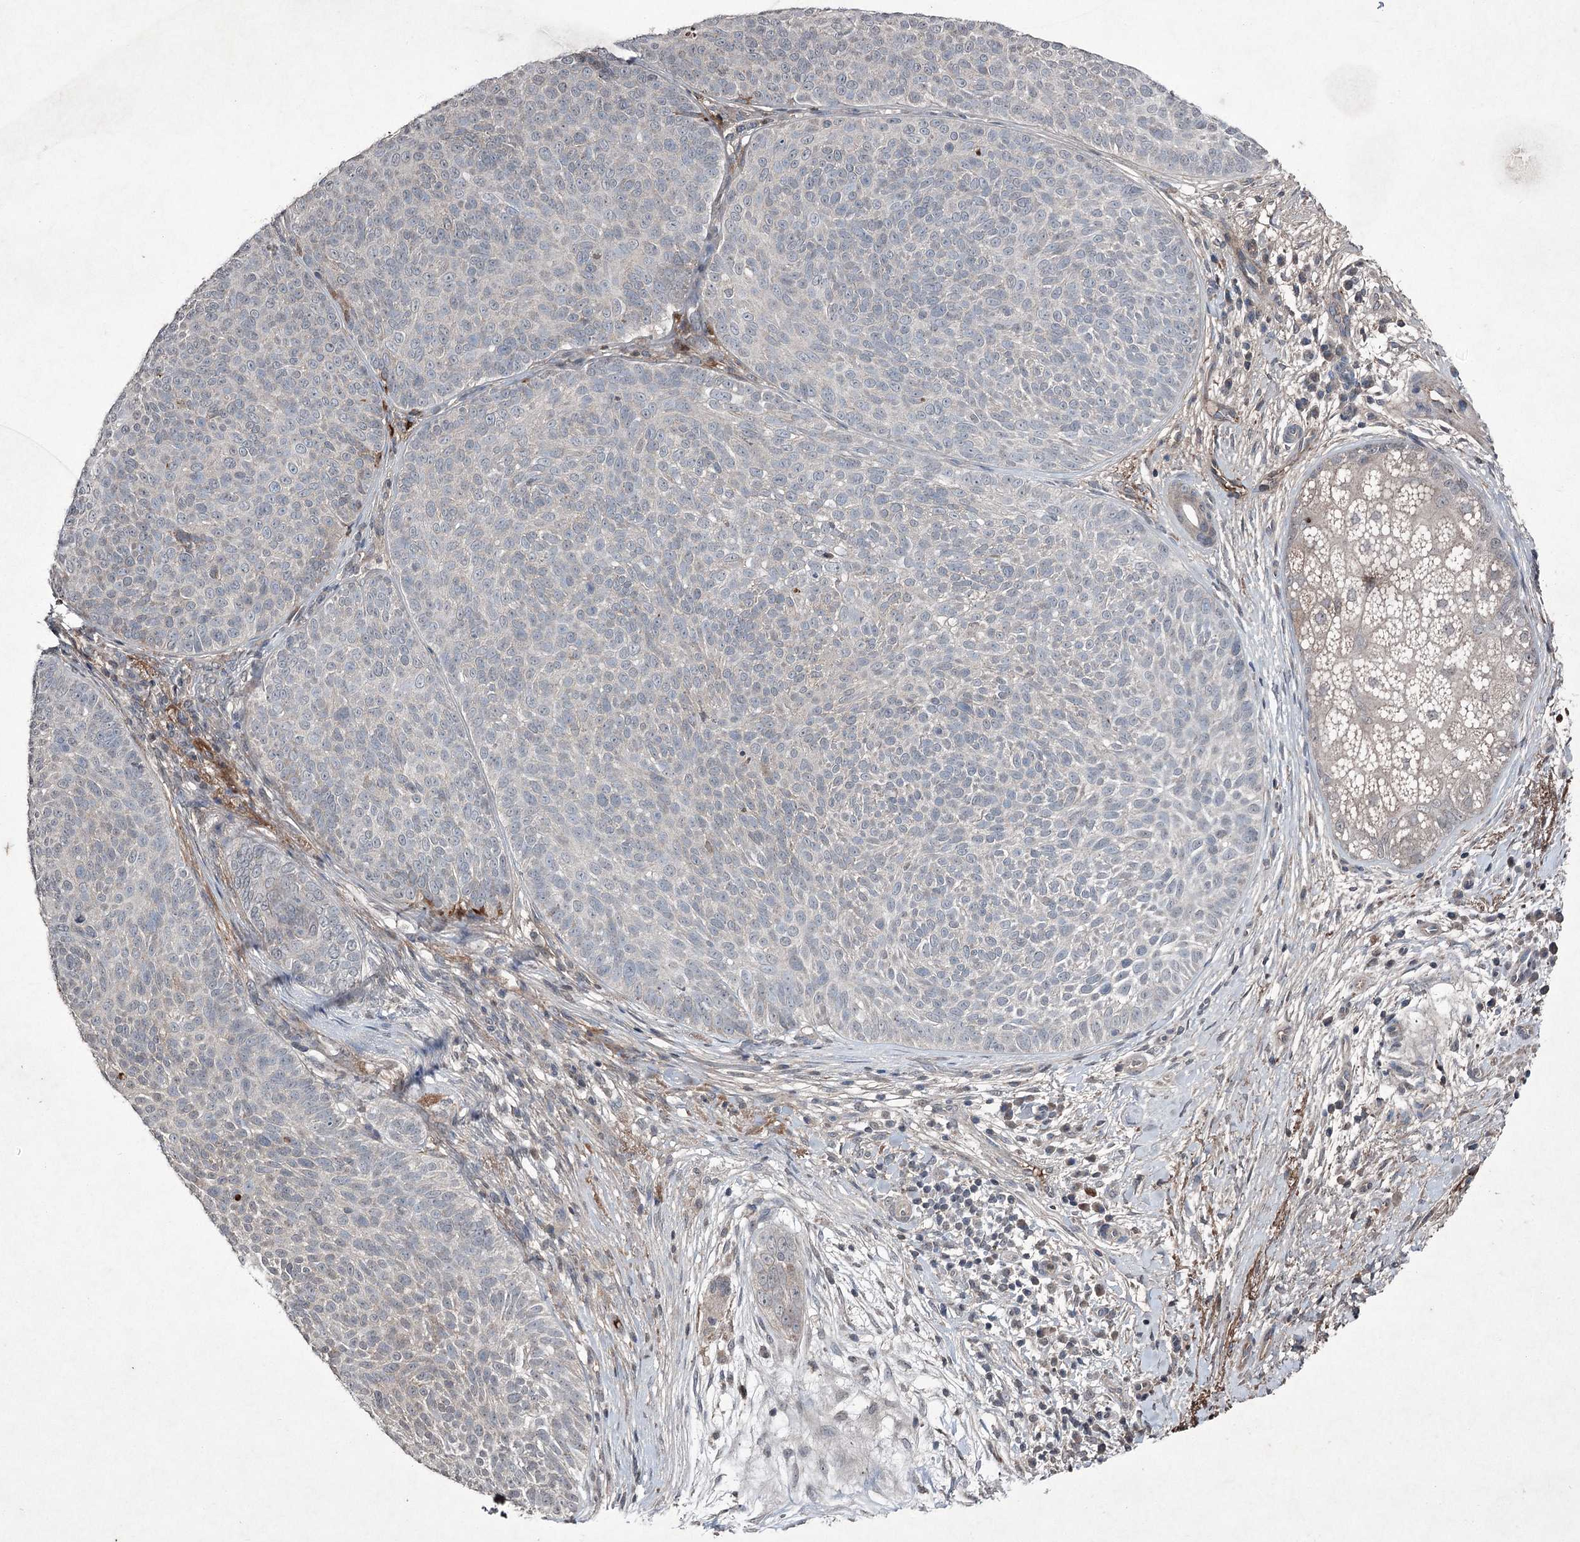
{"staining": {"intensity": "negative", "quantity": "none", "location": "none"}, "tissue": "skin cancer", "cell_type": "Tumor cells", "image_type": "cancer", "snomed": [{"axis": "morphology", "description": "Basal cell carcinoma"}, {"axis": "topography", "description": "Skin"}], "caption": "This is a histopathology image of IHC staining of skin cancer (basal cell carcinoma), which shows no positivity in tumor cells.", "gene": "PGLYRP2", "patient": {"sex": "male", "age": 85}}